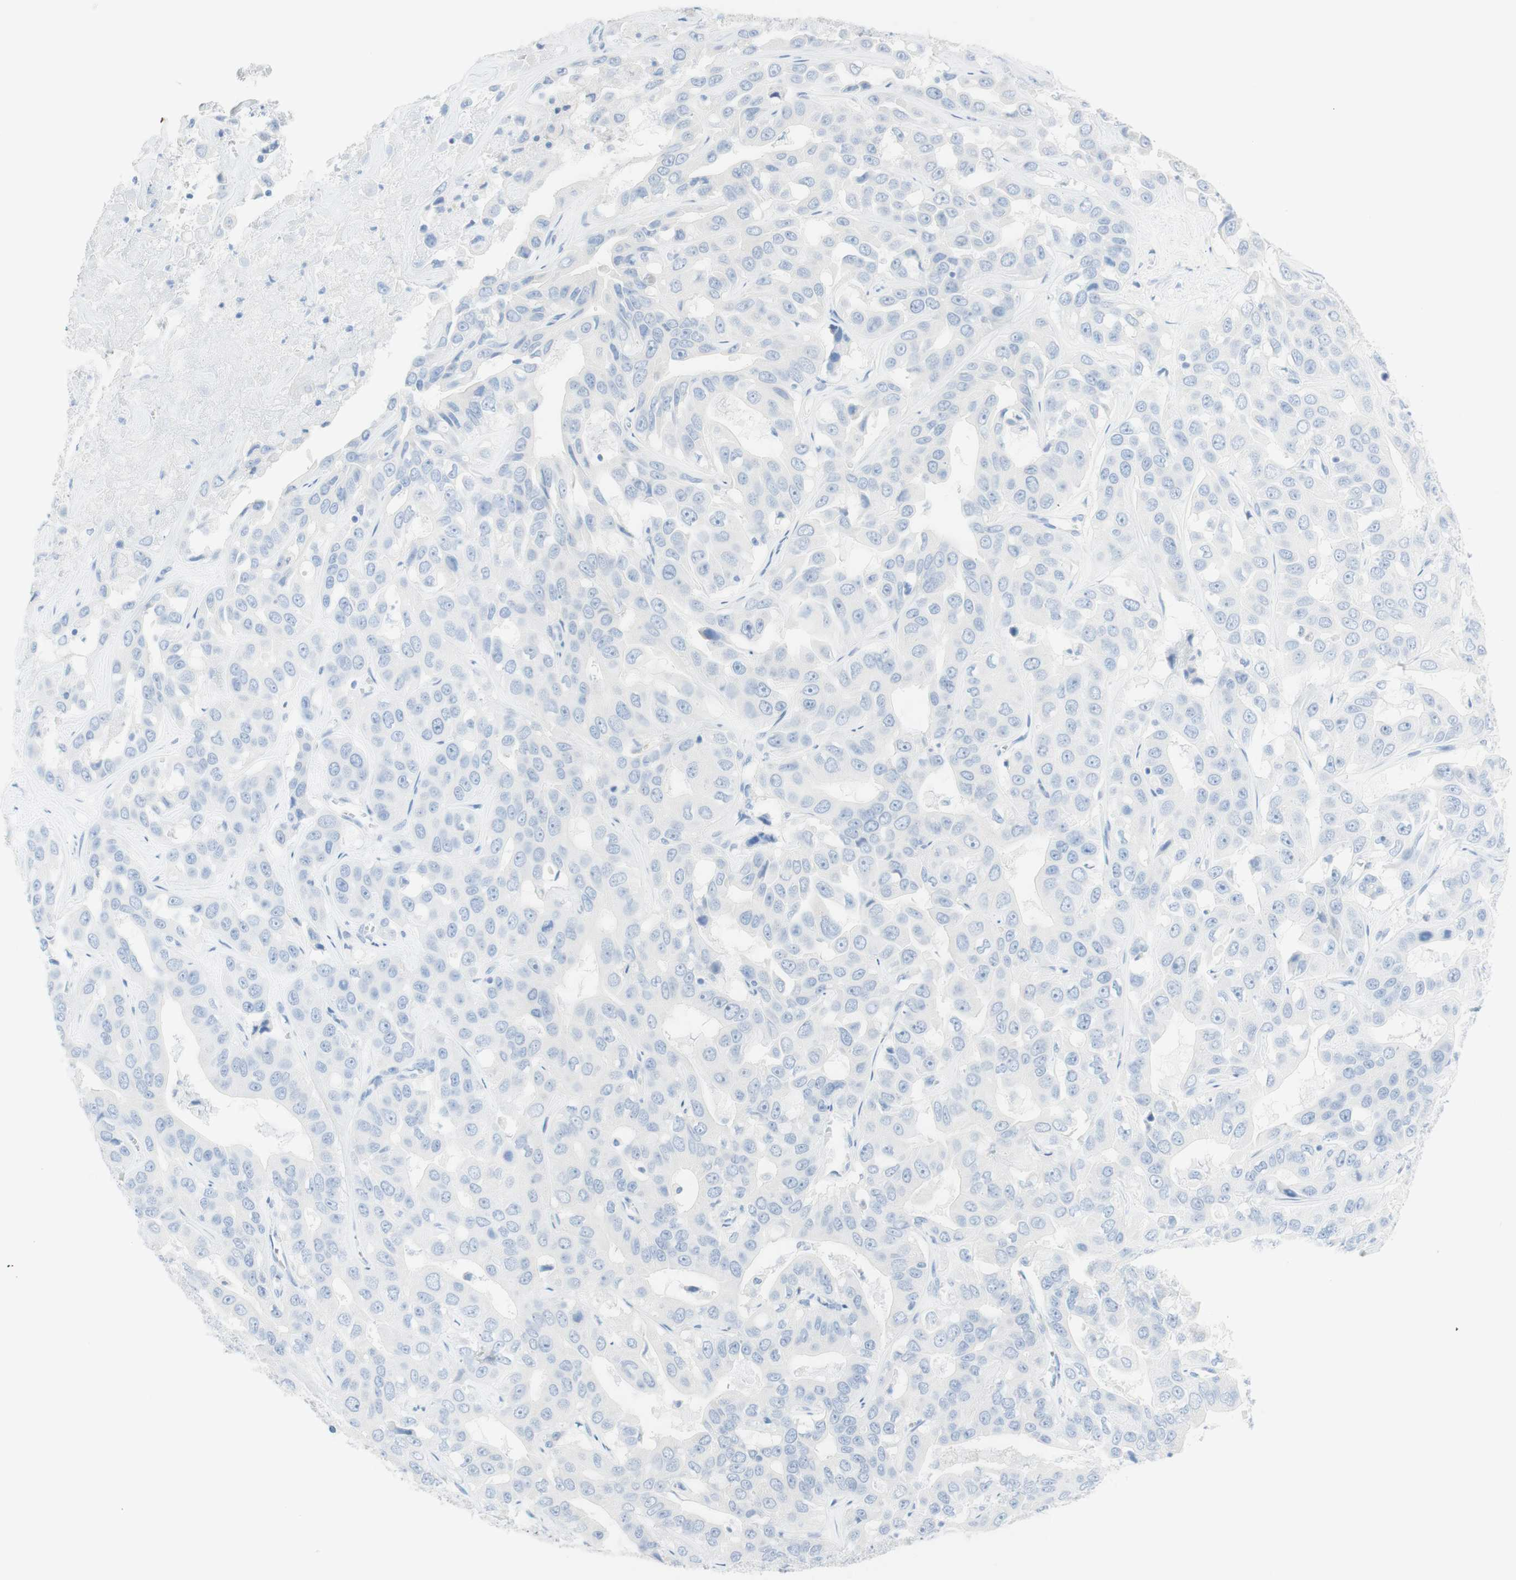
{"staining": {"intensity": "negative", "quantity": "none", "location": "none"}, "tissue": "liver cancer", "cell_type": "Tumor cells", "image_type": "cancer", "snomed": [{"axis": "morphology", "description": "Cholangiocarcinoma"}, {"axis": "topography", "description": "Liver"}], "caption": "Human liver cancer (cholangiocarcinoma) stained for a protein using immunohistochemistry (IHC) shows no positivity in tumor cells.", "gene": "TPO", "patient": {"sex": "female", "age": 52}}